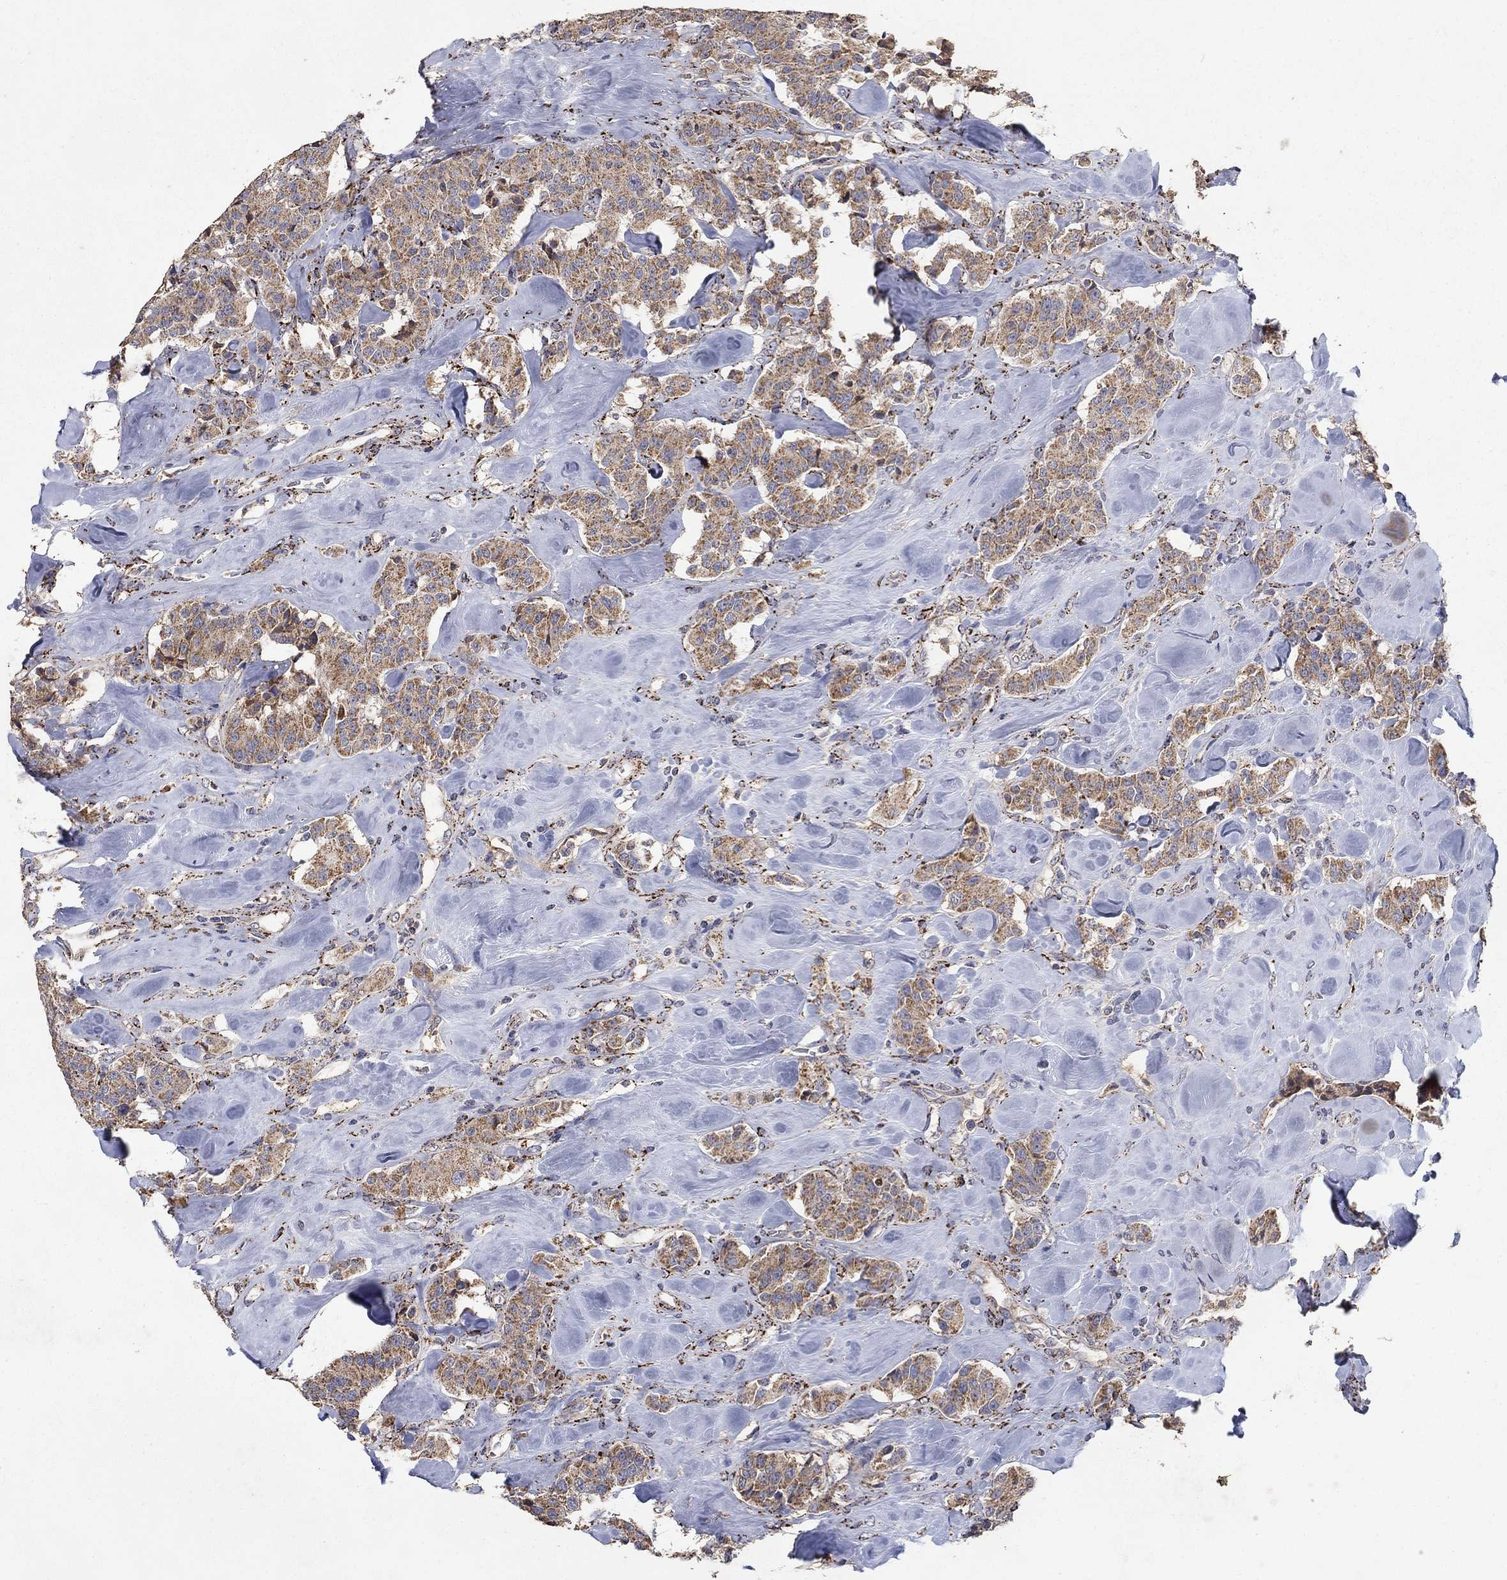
{"staining": {"intensity": "moderate", "quantity": ">75%", "location": "cytoplasmic/membranous"}, "tissue": "carcinoid", "cell_type": "Tumor cells", "image_type": "cancer", "snomed": [{"axis": "morphology", "description": "Carcinoid, malignant, NOS"}, {"axis": "topography", "description": "Pancreas"}], "caption": "The image displays immunohistochemical staining of carcinoid. There is moderate cytoplasmic/membranous staining is appreciated in approximately >75% of tumor cells. The protein is shown in brown color, while the nuclei are stained blue.", "gene": "GPSM1", "patient": {"sex": "male", "age": 41}}